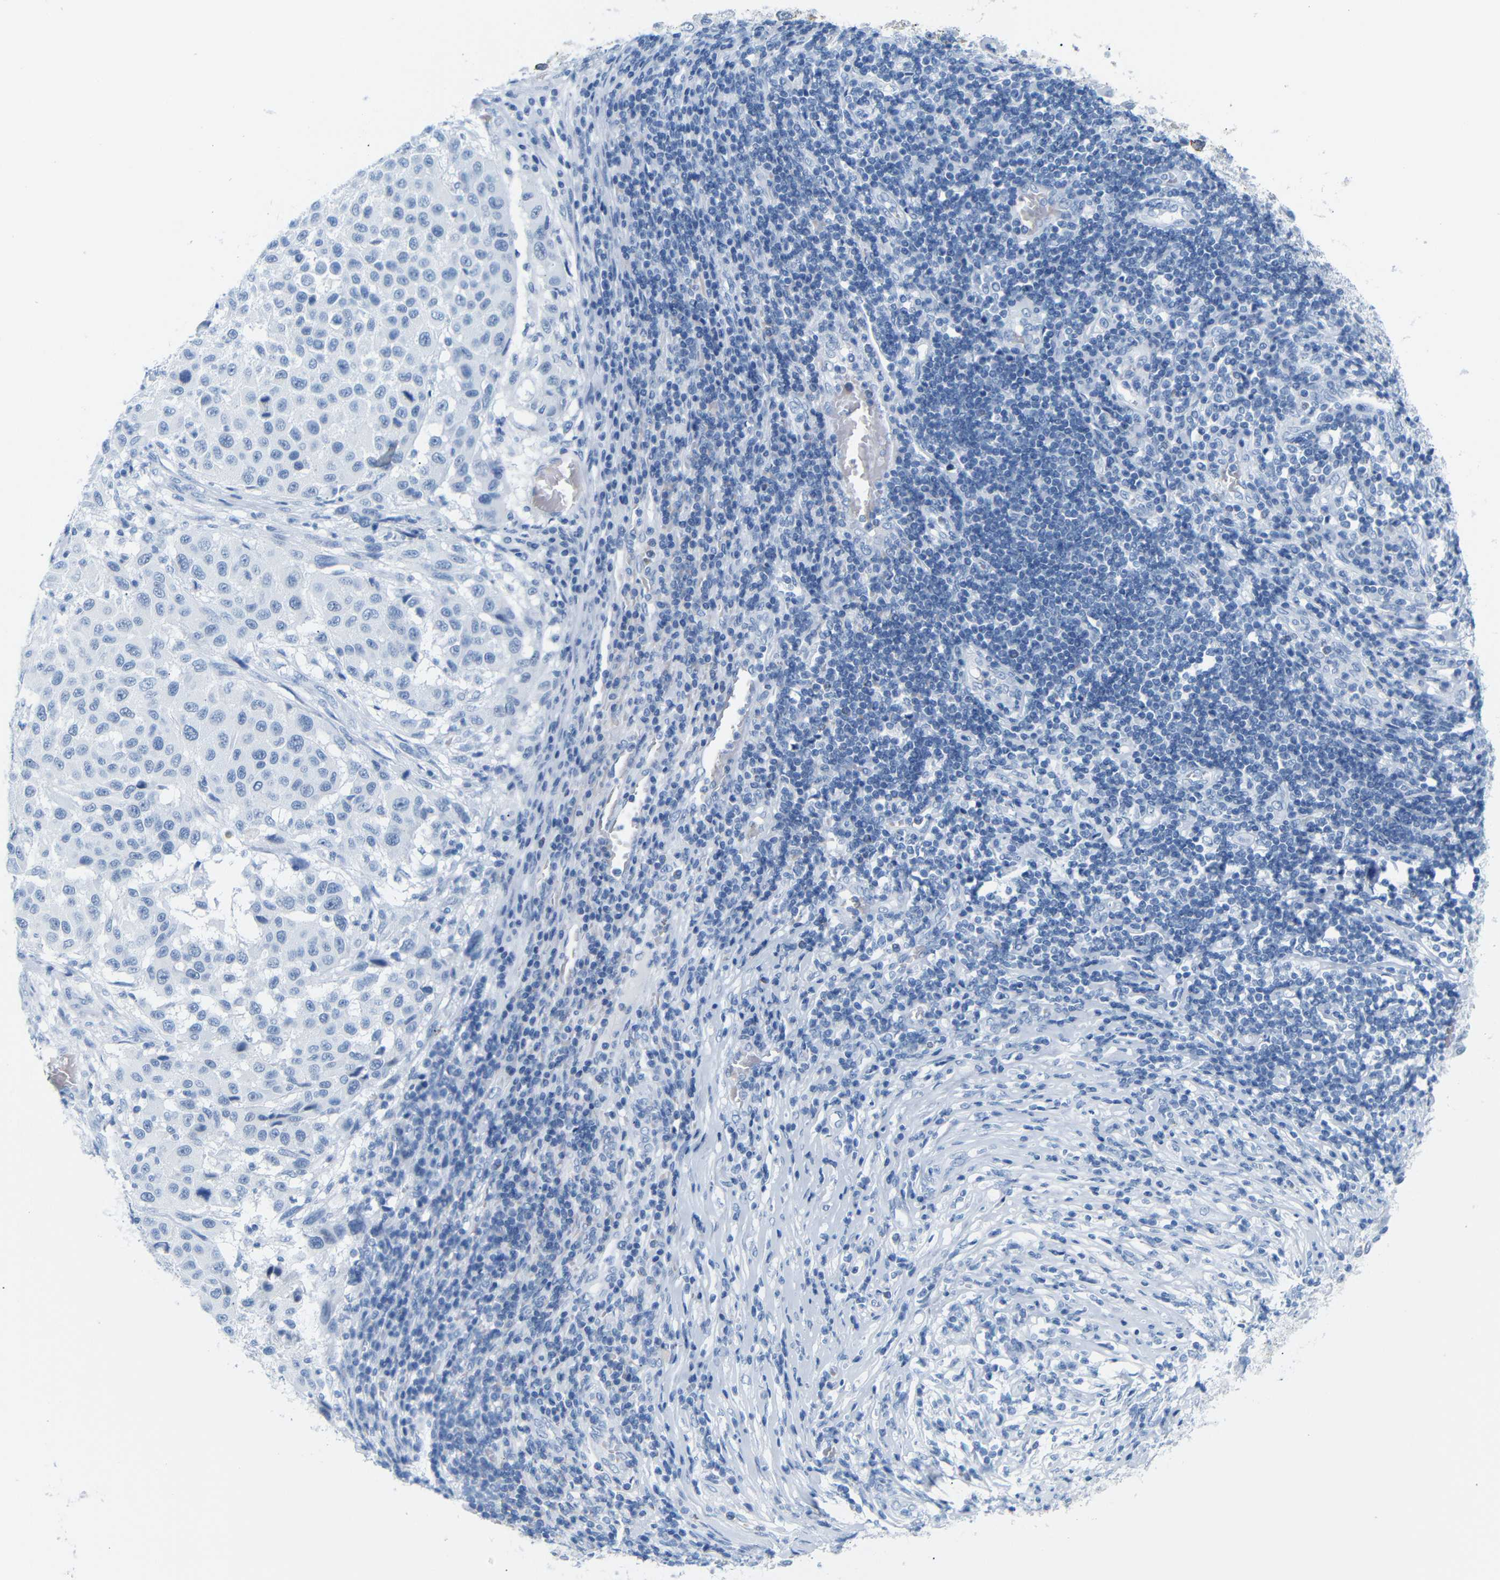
{"staining": {"intensity": "negative", "quantity": "none", "location": "none"}, "tissue": "melanoma", "cell_type": "Tumor cells", "image_type": "cancer", "snomed": [{"axis": "morphology", "description": "Malignant melanoma, Metastatic site"}, {"axis": "topography", "description": "Lymph node"}], "caption": "High magnification brightfield microscopy of malignant melanoma (metastatic site) stained with DAB (3,3'-diaminobenzidine) (brown) and counterstained with hematoxylin (blue): tumor cells show no significant staining.", "gene": "DYNAP", "patient": {"sex": "male", "age": 61}}